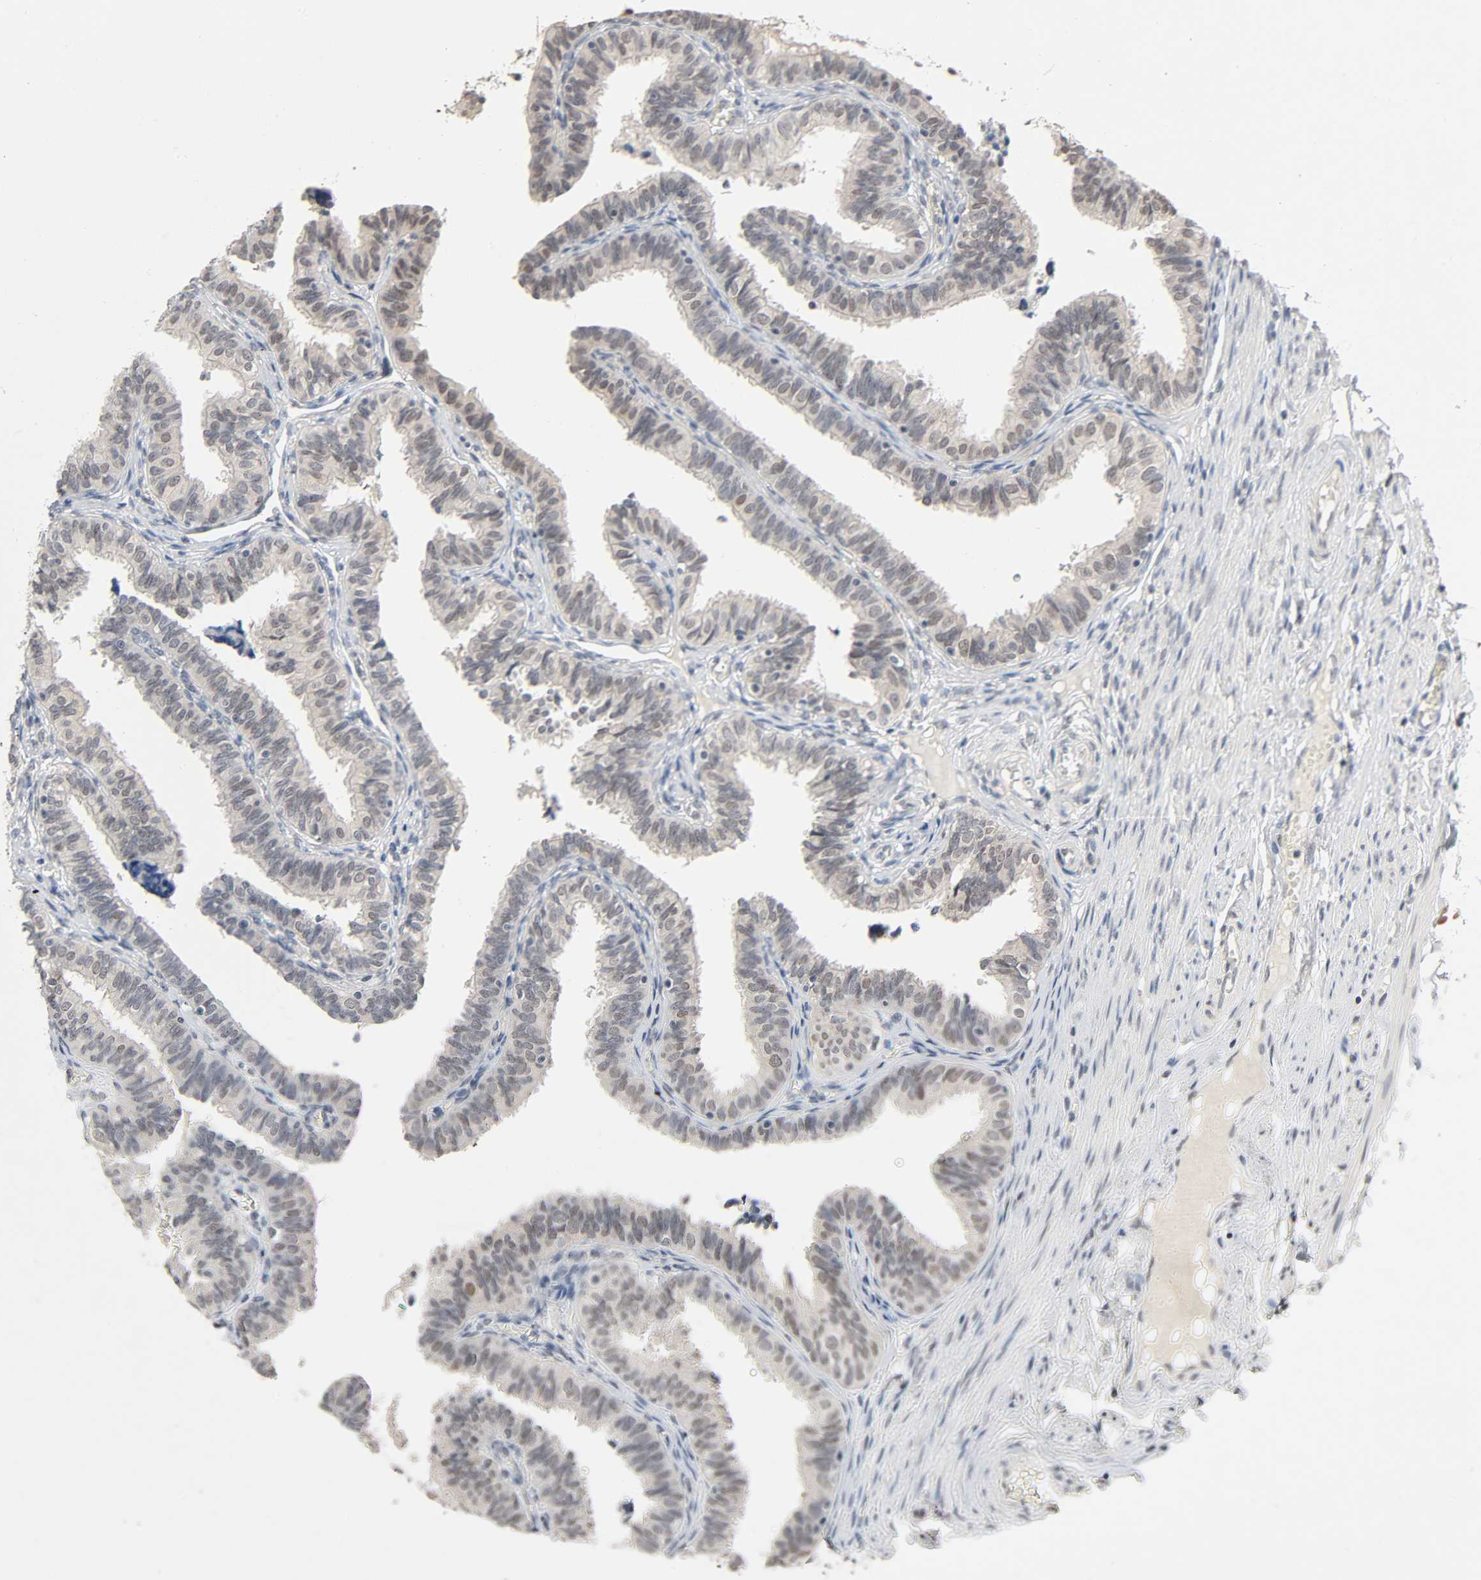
{"staining": {"intensity": "weak", "quantity": "25%-75%", "location": "cytoplasmic/membranous,nuclear"}, "tissue": "fallopian tube", "cell_type": "Glandular cells", "image_type": "normal", "snomed": [{"axis": "morphology", "description": "Normal tissue, NOS"}, {"axis": "topography", "description": "Fallopian tube"}], "caption": "Immunohistochemical staining of normal fallopian tube reveals weak cytoplasmic/membranous,nuclear protein staining in about 25%-75% of glandular cells.", "gene": "MAPKAPK5", "patient": {"sex": "female", "age": 46}}